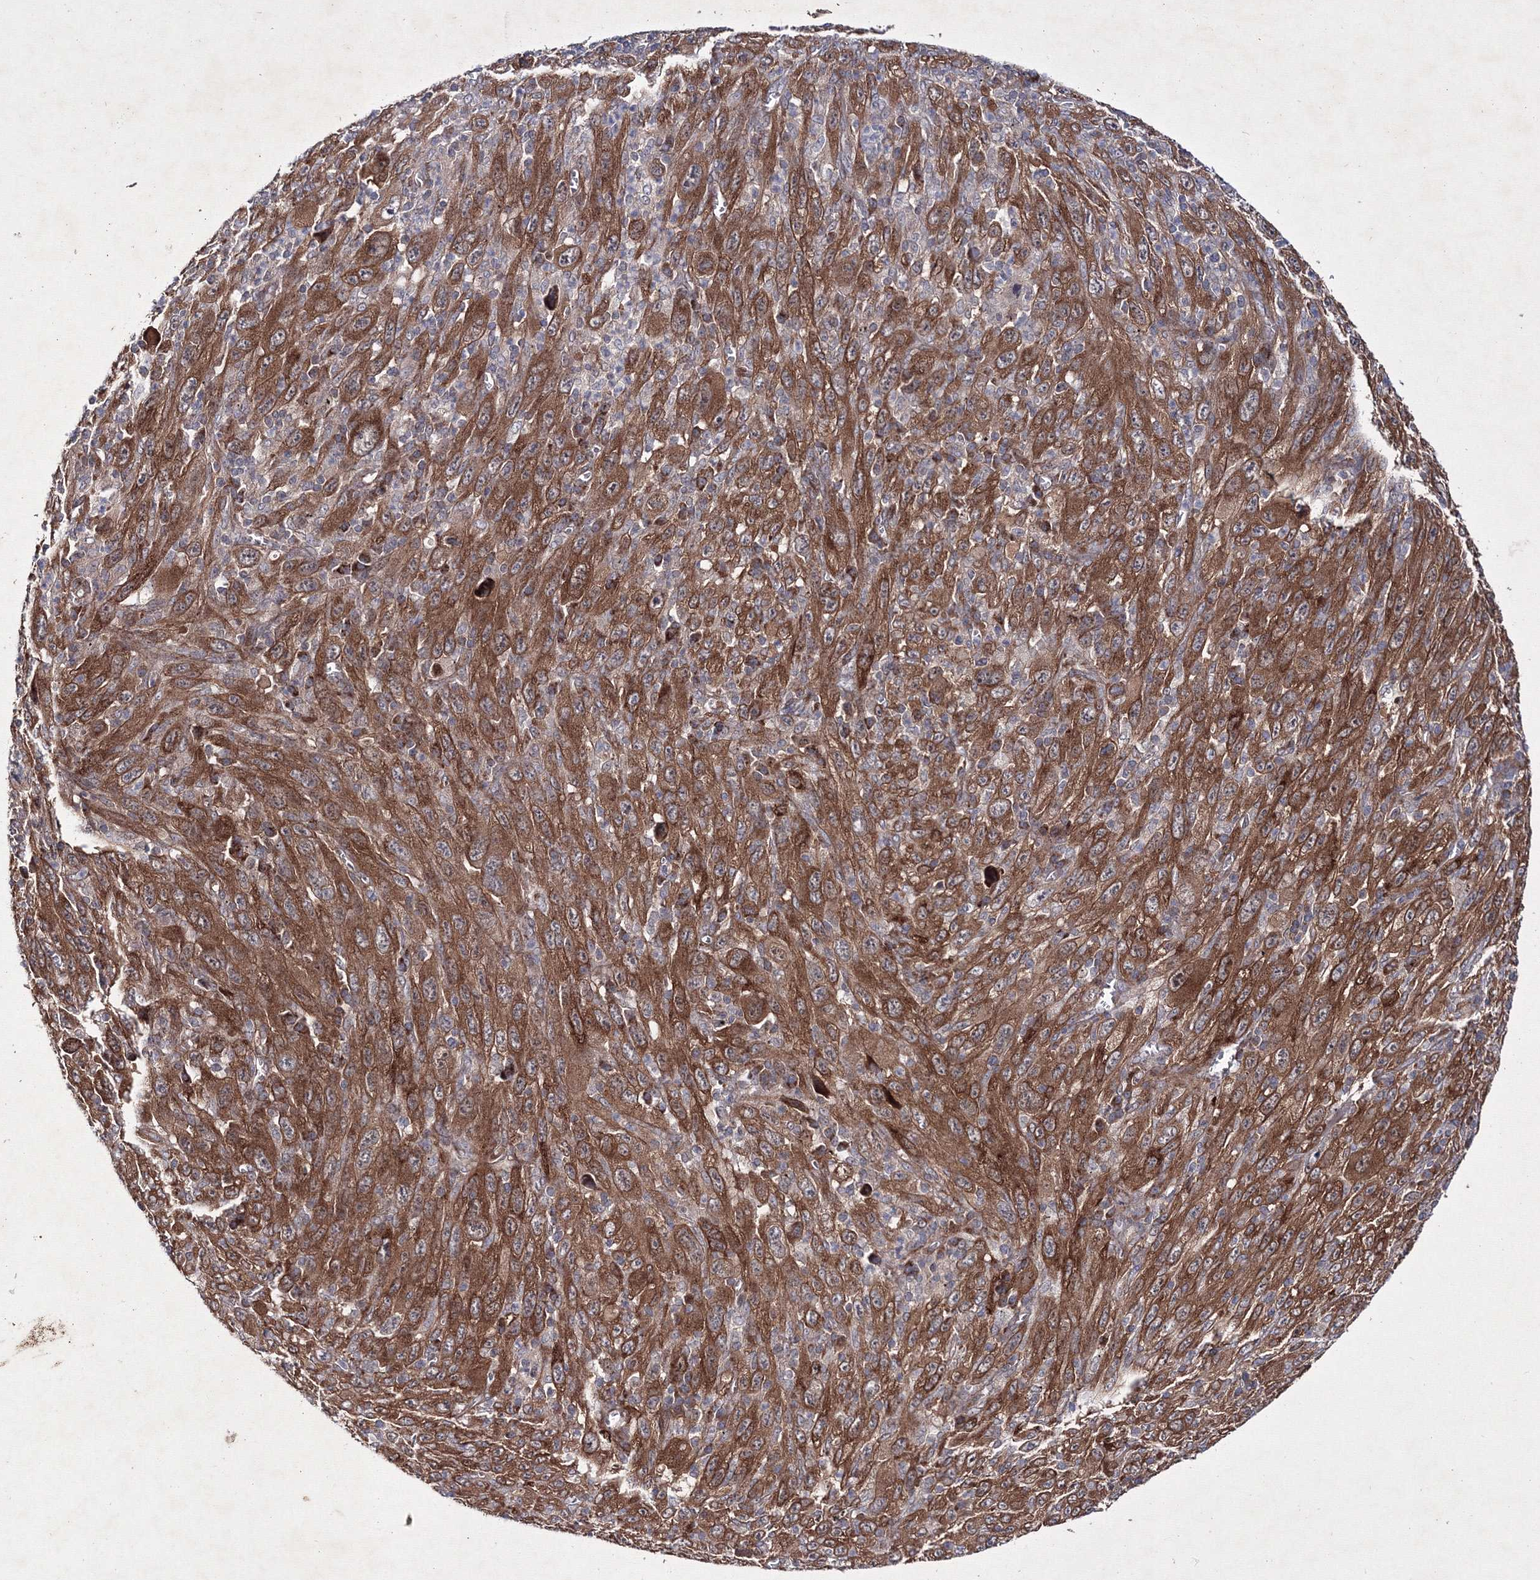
{"staining": {"intensity": "strong", "quantity": ">75%", "location": "cytoplasmic/membranous"}, "tissue": "melanoma", "cell_type": "Tumor cells", "image_type": "cancer", "snomed": [{"axis": "morphology", "description": "Malignant melanoma, Metastatic site"}, {"axis": "topography", "description": "Skin"}], "caption": "Strong cytoplasmic/membranous expression is identified in about >75% of tumor cells in malignant melanoma (metastatic site).", "gene": "GFM1", "patient": {"sex": "female", "age": 56}}